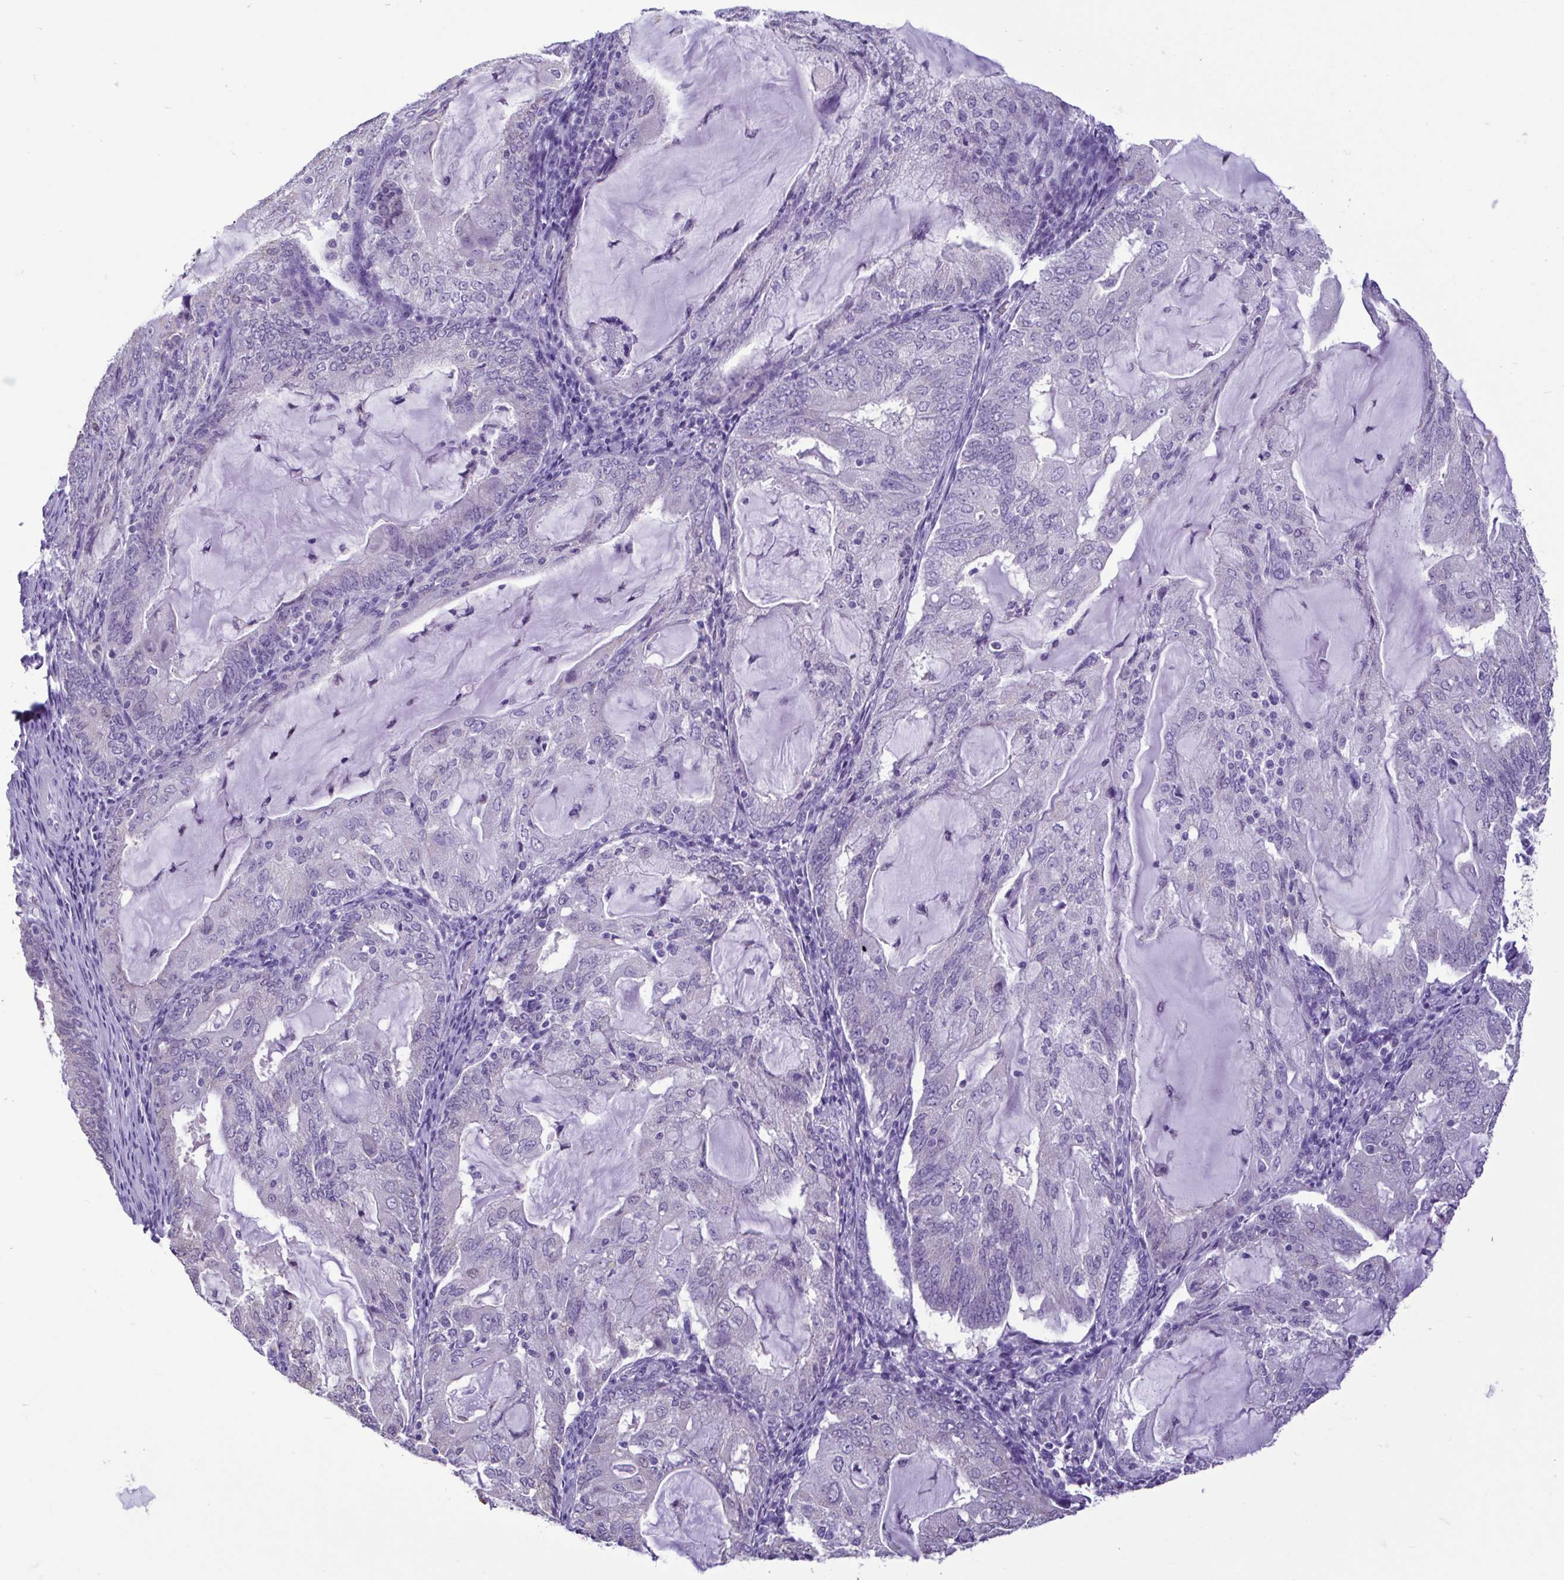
{"staining": {"intensity": "negative", "quantity": "none", "location": "none"}, "tissue": "endometrial cancer", "cell_type": "Tumor cells", "image_type": "cancer", "snomed": [{"axis": "morphology", "description": "Adenocarcinoma, NOS"}, {"axis": "topography", "description": "Endometrium"}], "caption": "There is no significant staining in tumor cells of endometrial adenocarcinoma.", "gene": "CBY2", "patient": {"sex": "female", "age": 81}}